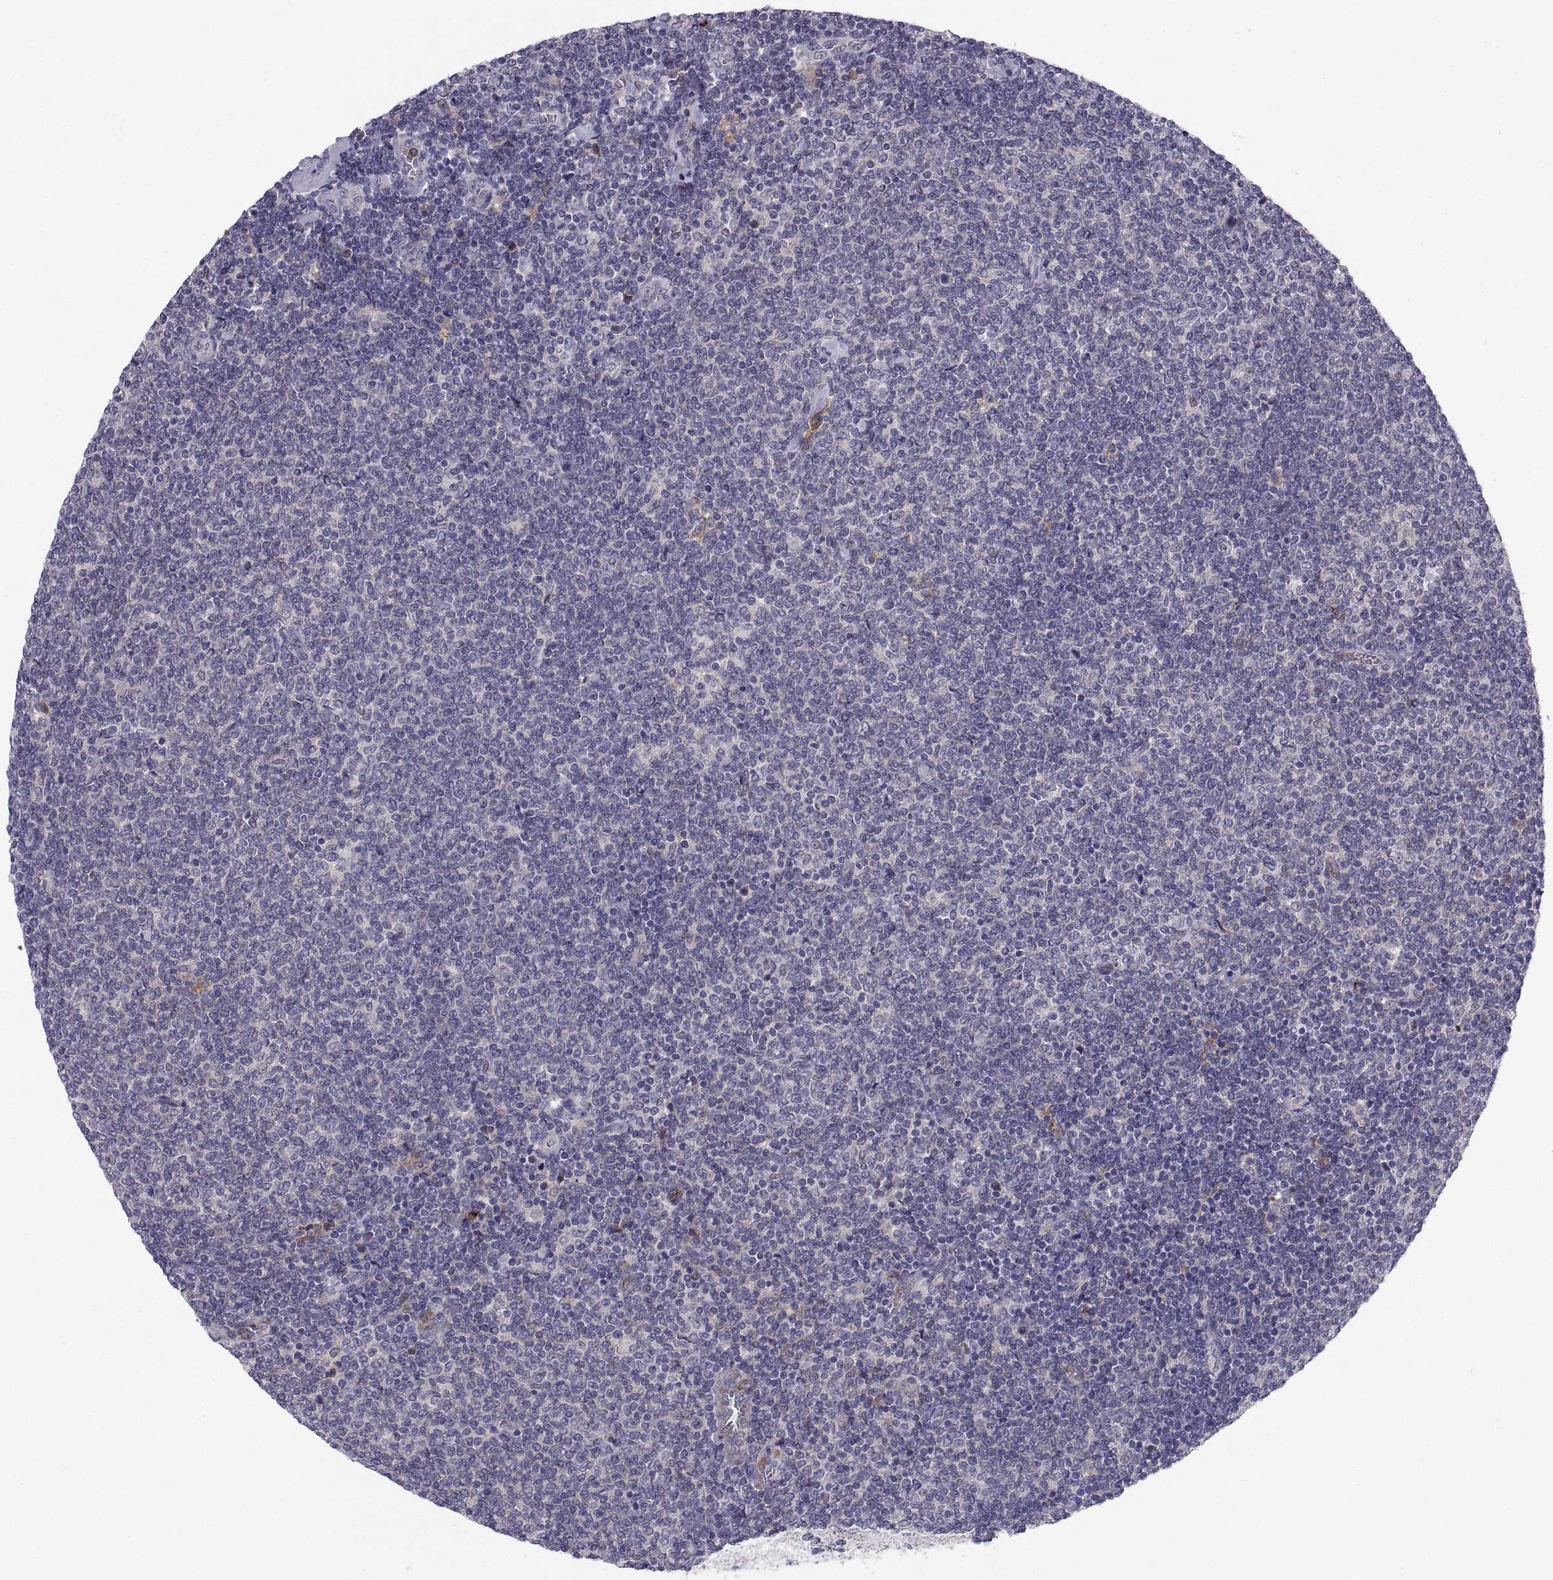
{"staining": {"intensity": "negative", "quantity": "none", "location": "none"}, "tissue": "lymphoma", "cell_type": "Tumor cells", "image_type": "cancer", "snomed": [{"axis": "morphology", "description": "Malignant lymphoma, non-Hodgkin's type, Low grade"}, {"axis": "topography", "description": "Lymph node"}], "caption": "The image exhibits no staining of tumor cells in low-grade malignant lymphoma, non-Hodgkin's type.", "gene": "PKP1", "patient": {"sex": "male", "age": 52}}